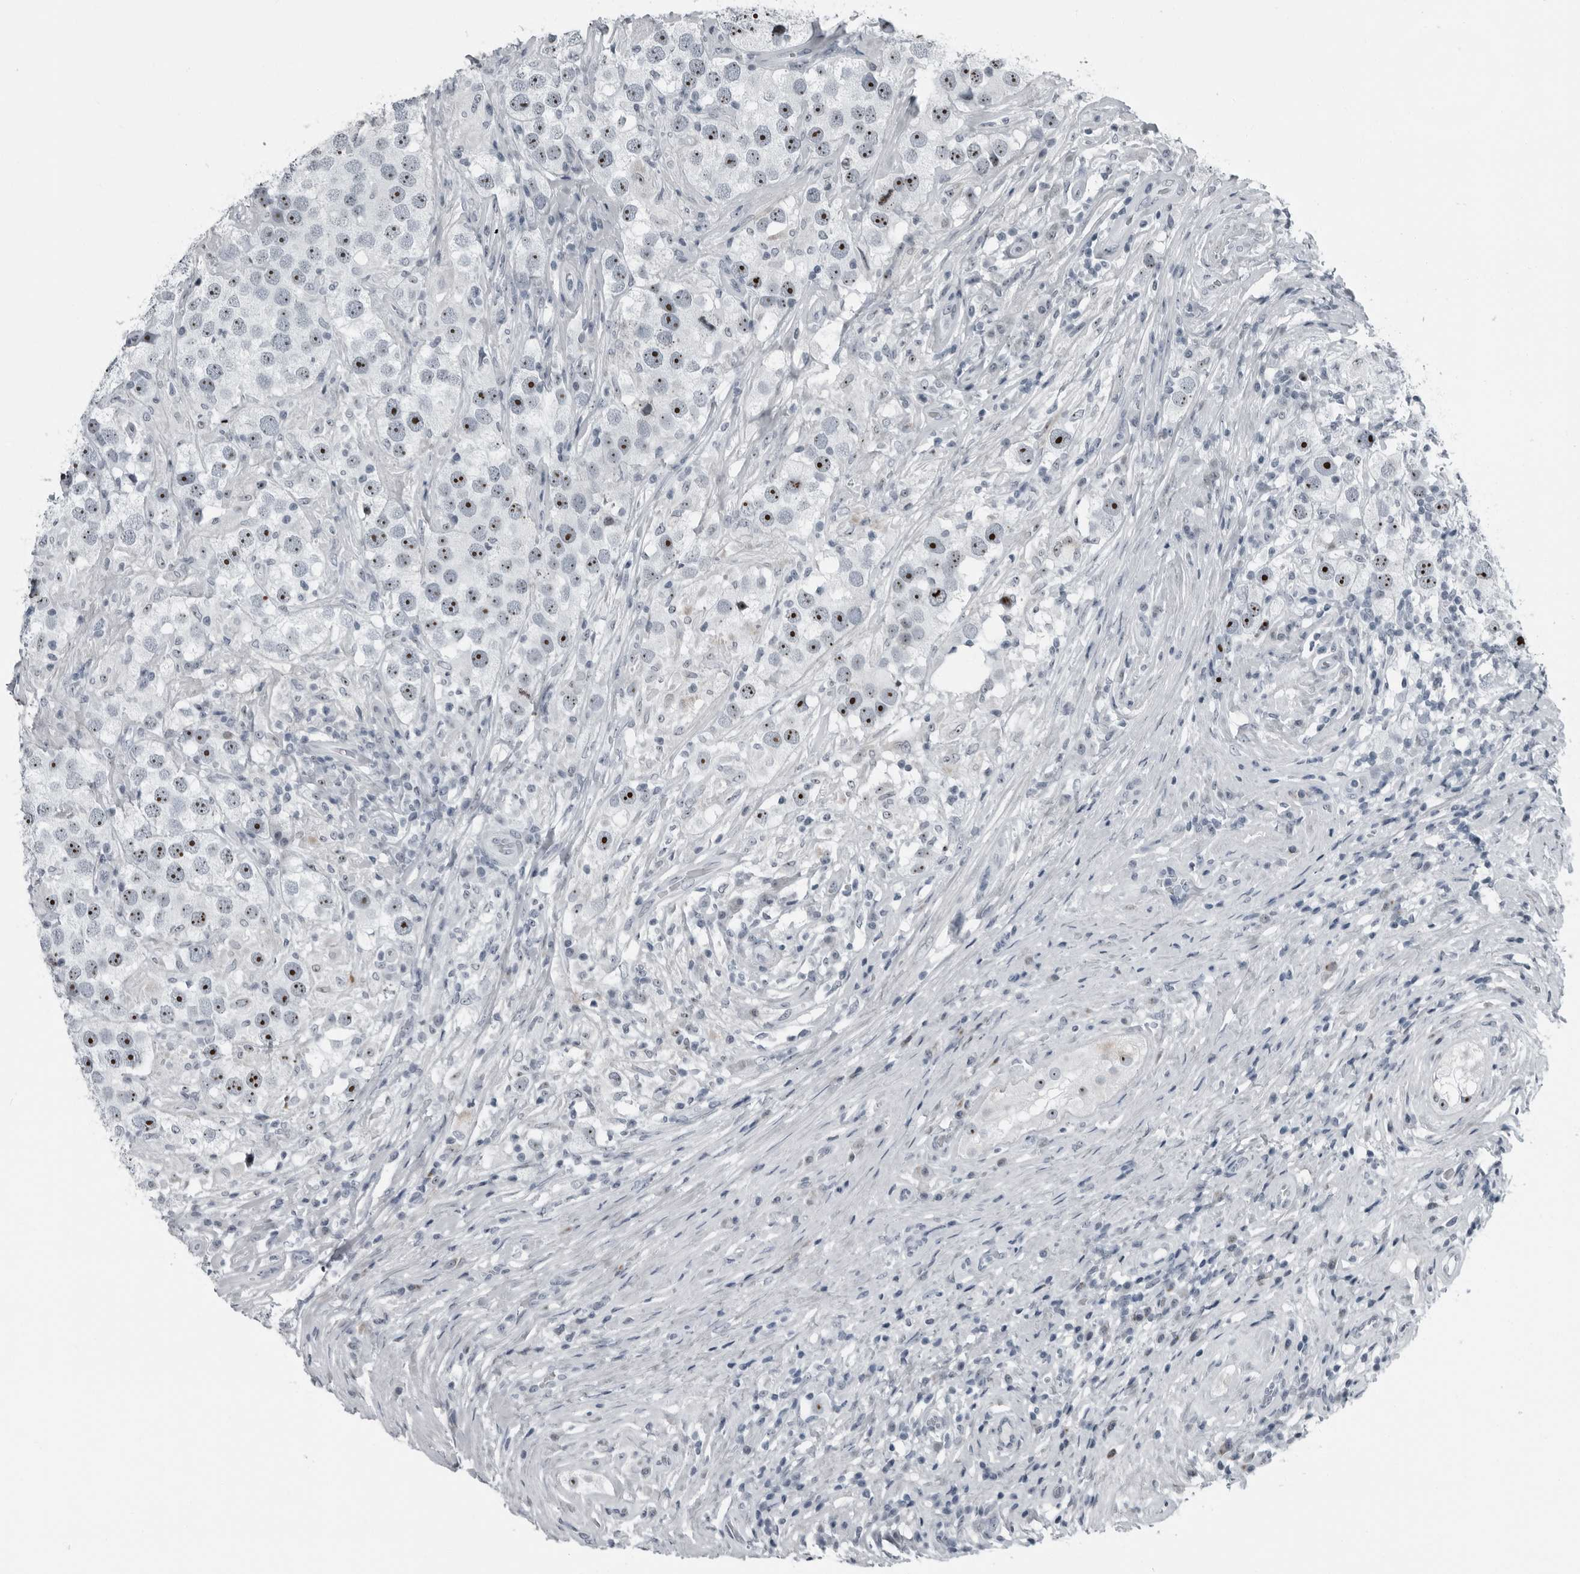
{"staining": {"intensity": "strong", "quantity": ">75%", "location": "nuclear"}, "tissue": "testis cancer", "cell_type": "Tumor cells", "image_type": "cancer", "snomed": [{"axis": "morphology", "description": "Seminoma, NOS"}, {"axis": "topography", "description": "Testis"}], "caption": "Immunohistochemical staining of seminoma (testis) shows high levels of strong nuclear protein expression in about >75% of tumor cells. The staining was performed using DAB (3,3'-diaminobenzidine) to visualize the protein expression in brown, while the nuclei were stained in blue with hematoxylin (Magnification: 20x).", "gene": "PDCD11", "patient": {"sex": "male", "age": 49}}